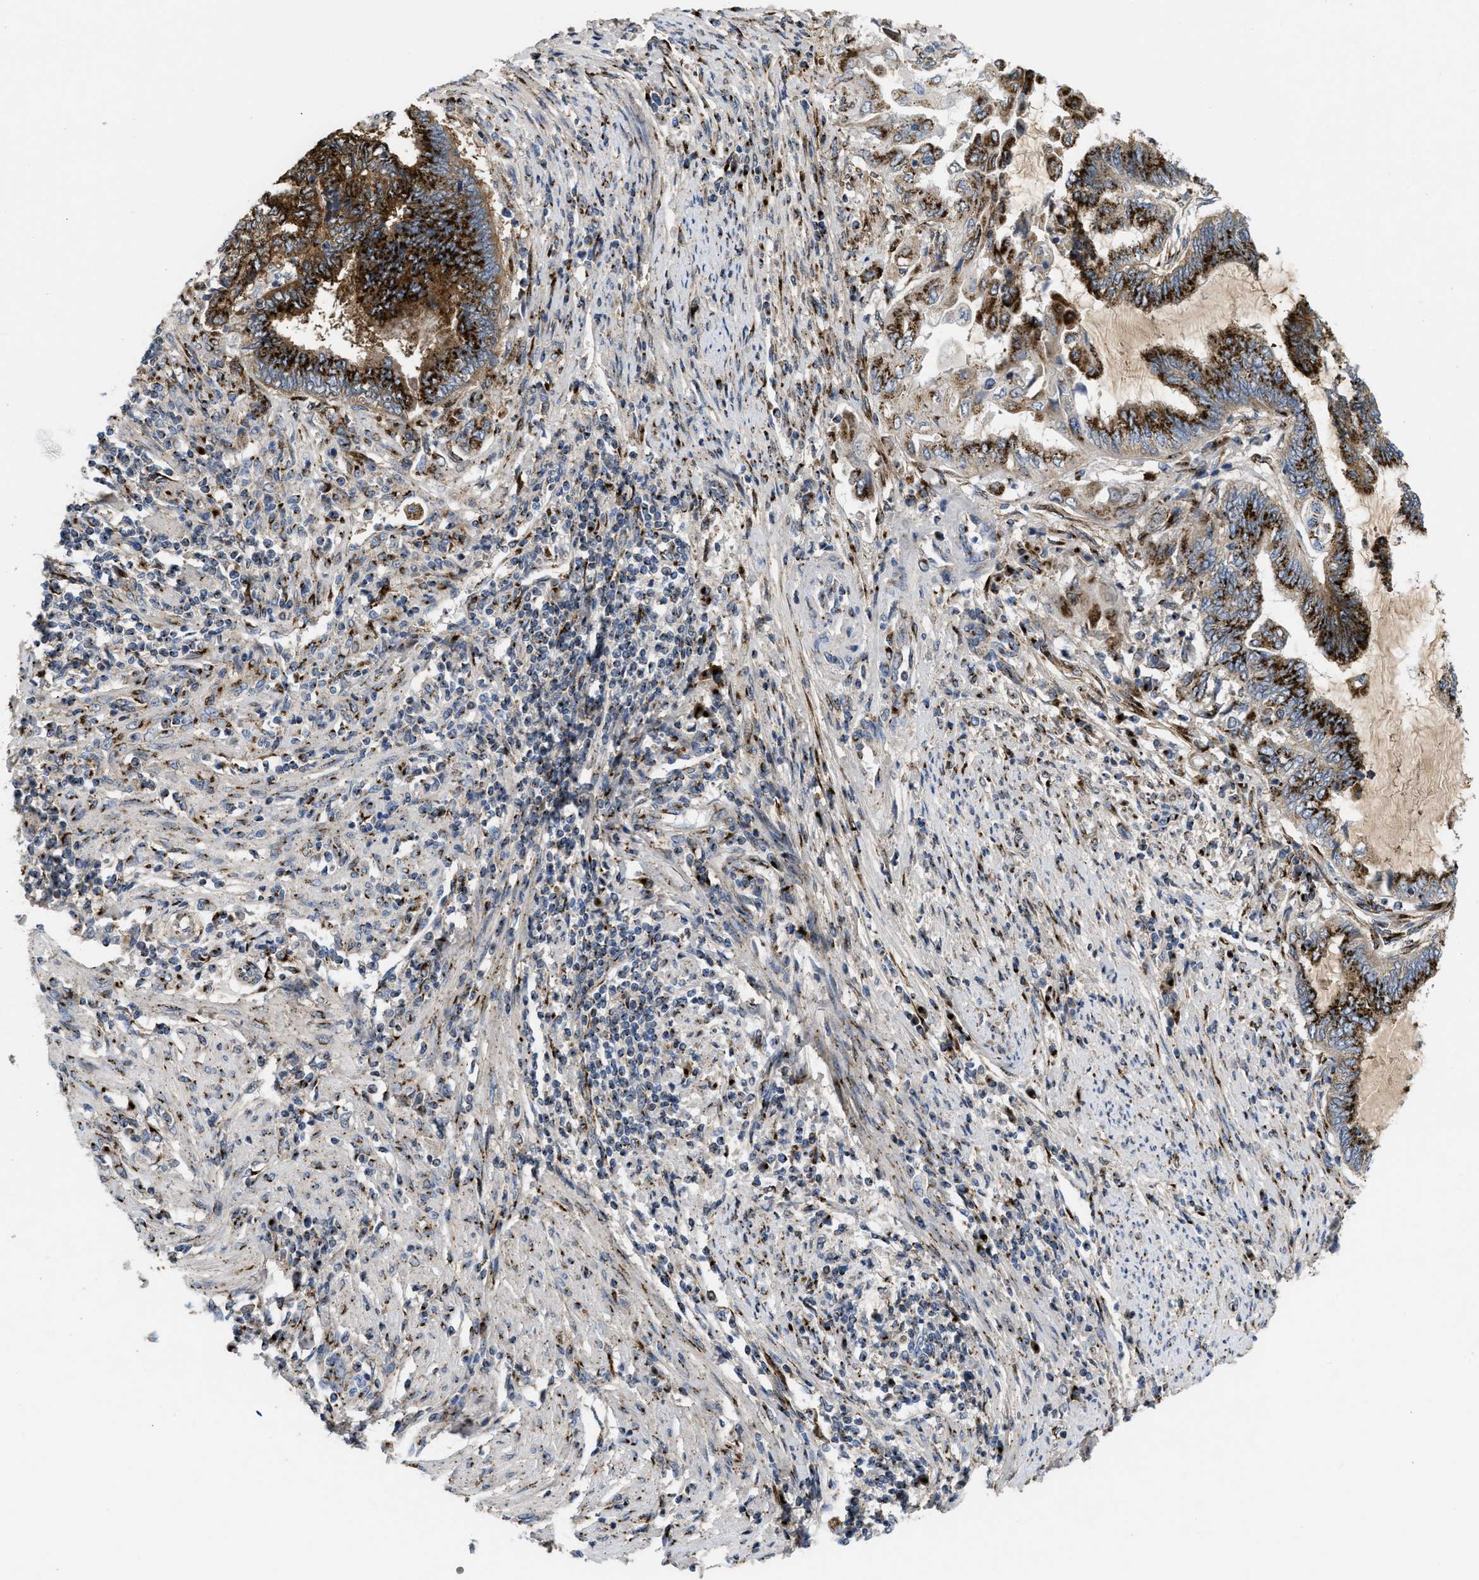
{"staining": {"intensity": "strong", "quantity": "25%-75%", "location": "cytoplasmic/membranous"}, "tissue": "endometrial cancer", "cell_type": "Tumor cells", "image_type": "cancer", "snomed": [{"axis": "morphology", "description": "Adenocarcinoma, NOS"}, {"axis": "topography", "description": "Uterus"}, {"axis": "topography", "description": "Endometrium"}], "caption": "The image displays staining of adenocarcinoma (endometrial), revealing strong cytoplasmic/membranous protein positivity (brown color) within tumor cells.", "gene": "ZNF70", "patient": {"sex": "female", "age": 70}}